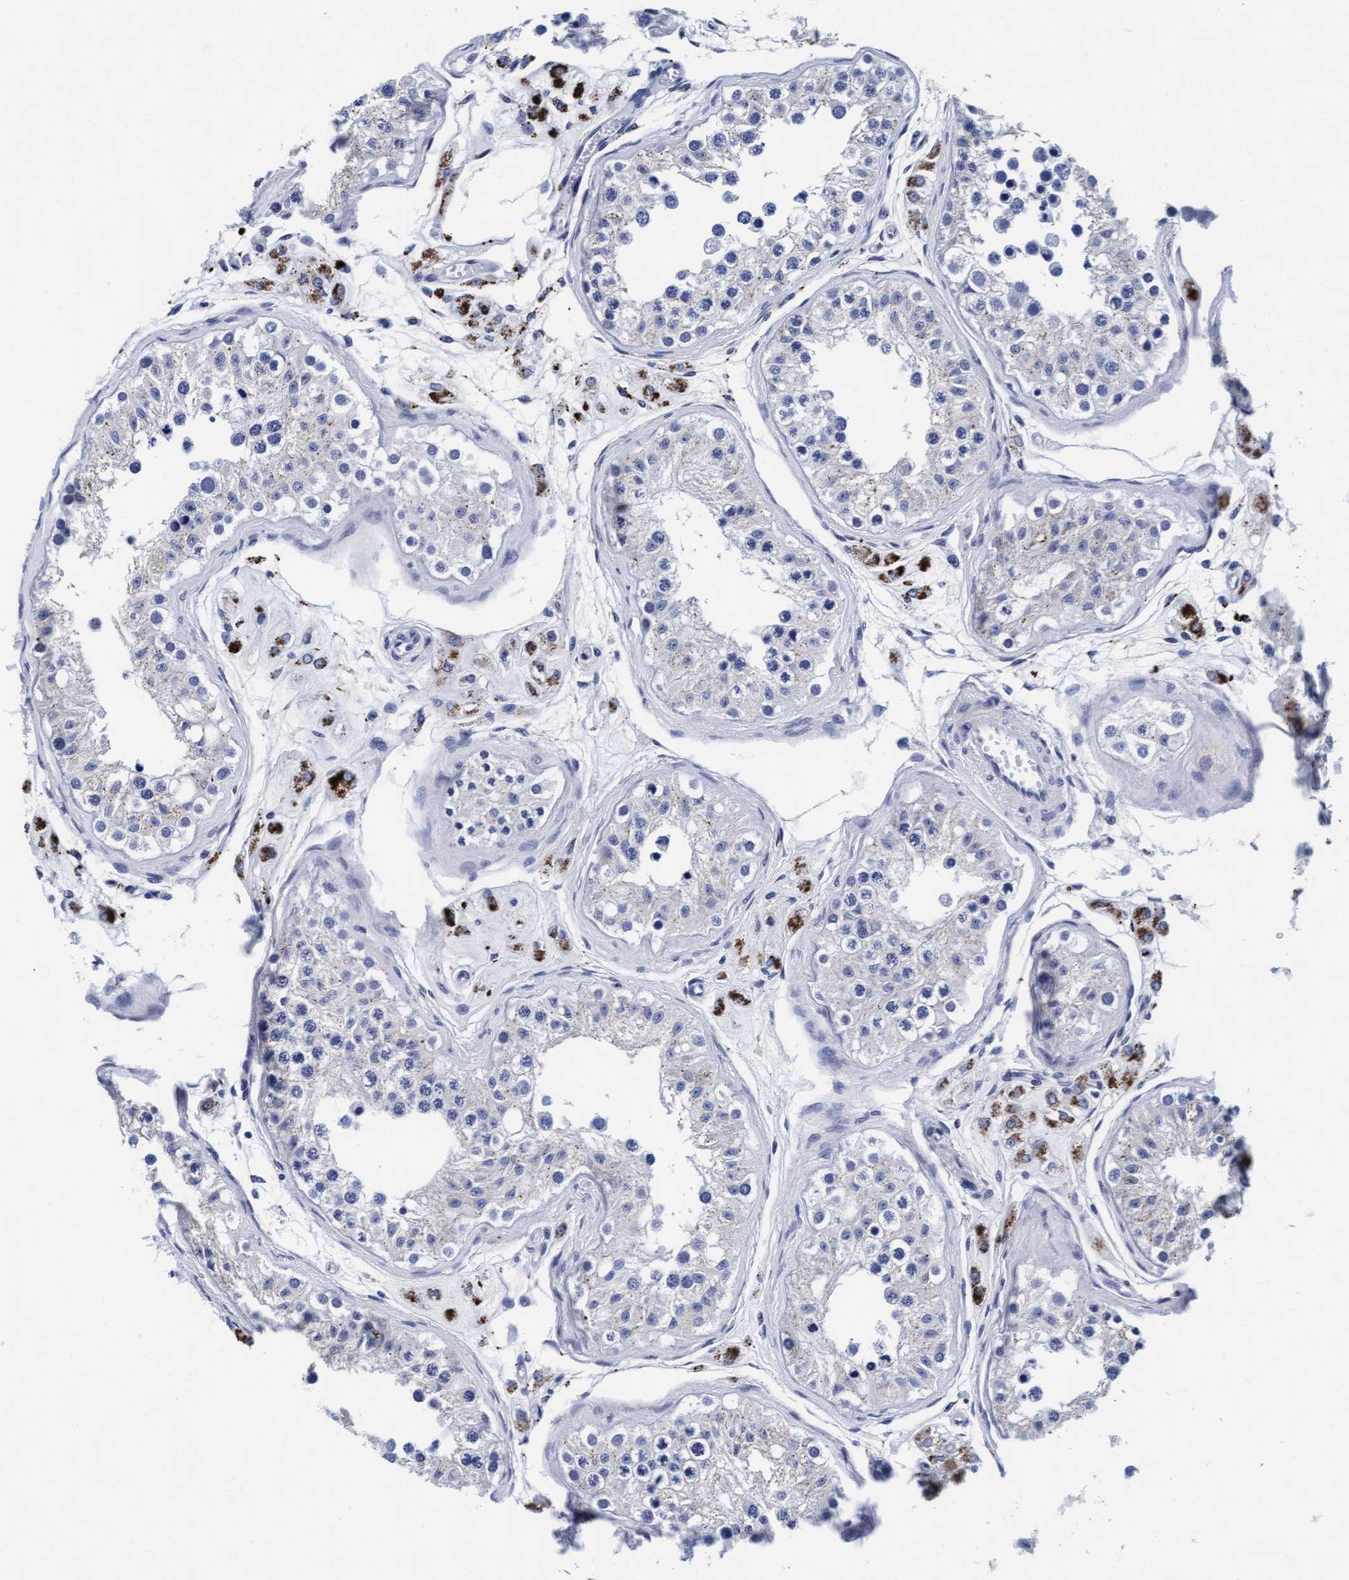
{"staining": {"intensity": "negative", "quantity": "none", "location": "none"}, "tissue": "testis", "cell_type": "Cells in seminiferous ducts", "image_type": "normal", "snomed": [{"axis": "morphology", "description": "Normal tissue, NOS"}, {"axis": "morphology", "description": "Adenocarcinoma, metastatic, NOS"}, {"axis": "topography", "description": "Testis"}], "caption": "This is a histopathology image of immunohistochemistry staining of normal testis, which shows no expression in cells in seminiferous ducts. Brightfield microscopy of IHC stained with DAB (3,3'-diaminobenzidine) (brown) and hematoxylin (blue), captured at high magnification.", "gene": "ARSG", "patient": {"sex": "male", "age": 26}}